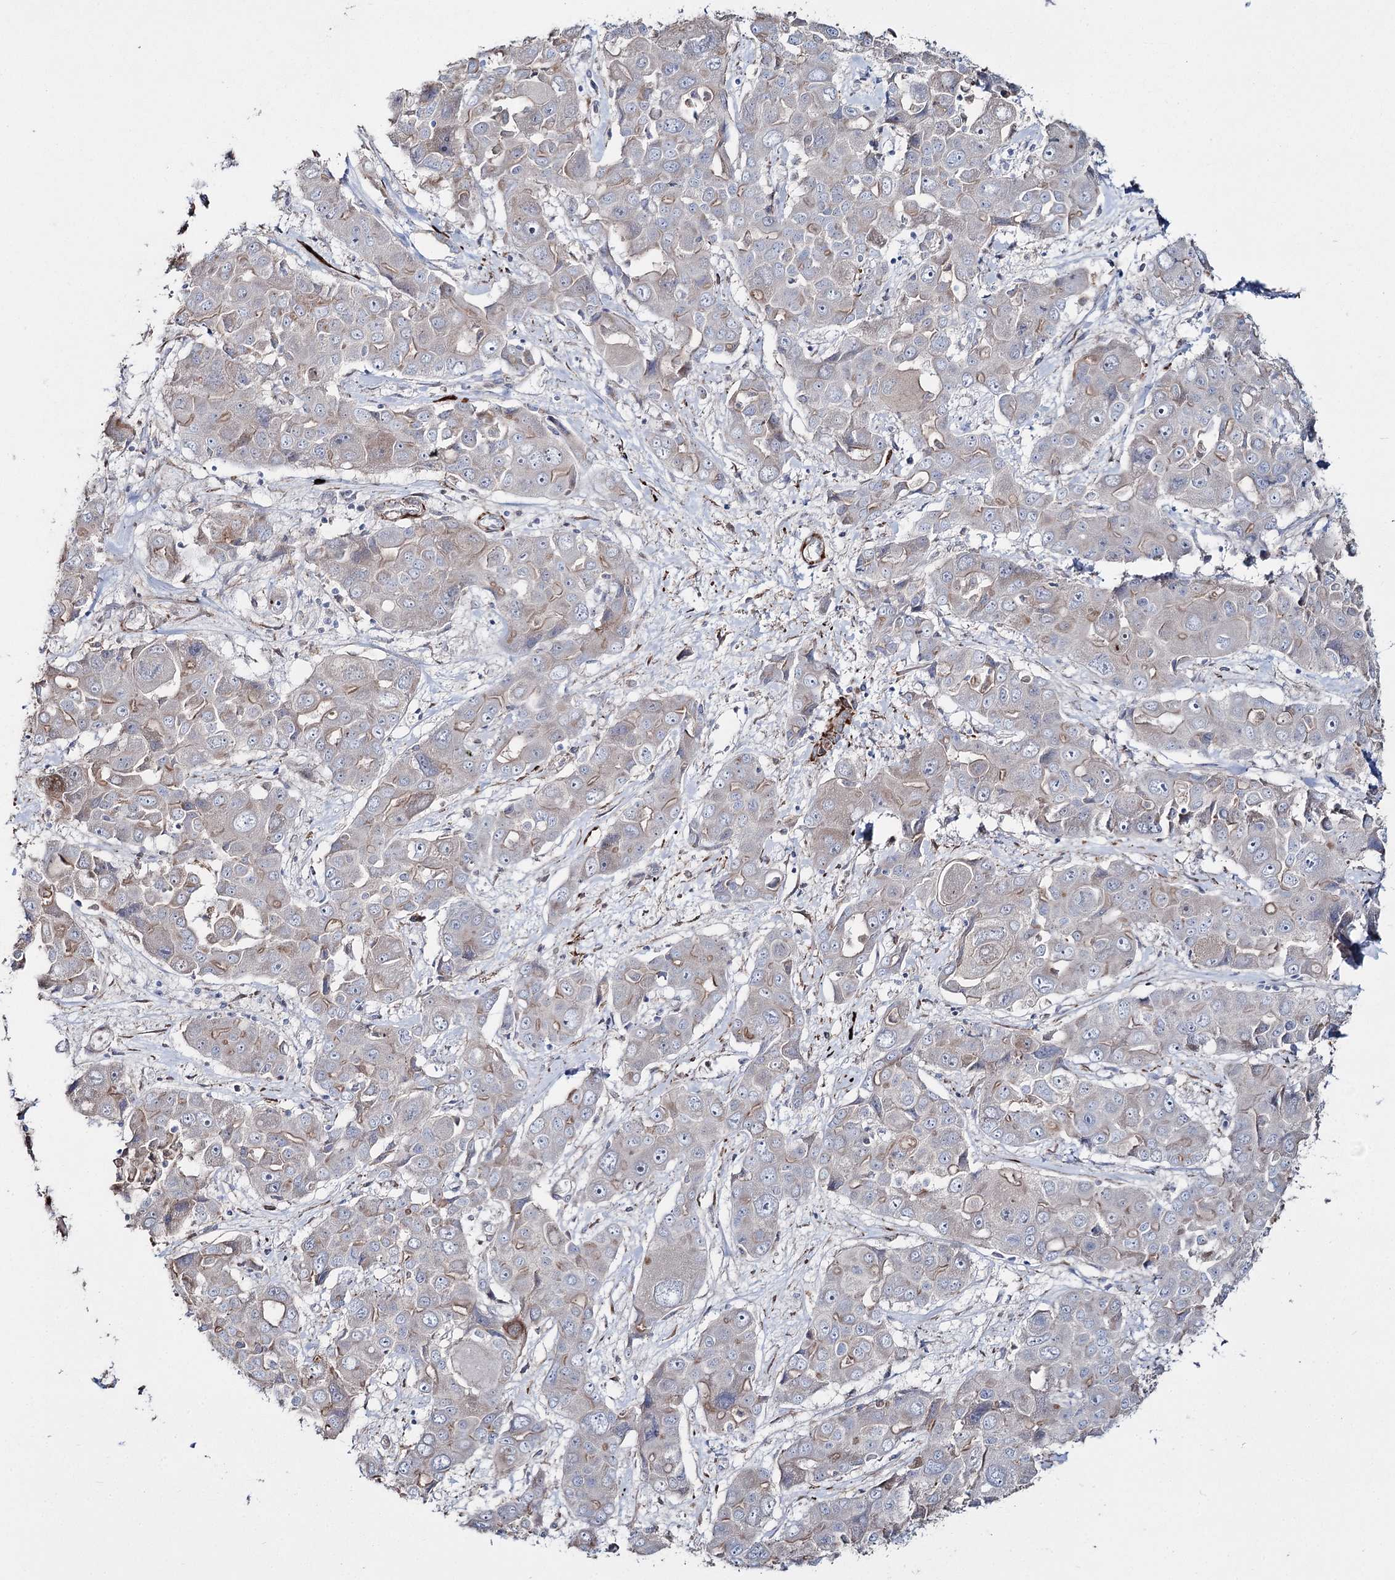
{"staining": {"intensity": "negative", "quantity": "none", "location": "none"}, "tissue": "liver cancer", "cell_type": "Tumor cells", "image_type": "cancer", "snomed": [{"axis": "morphology", "description": "Cholangiocarcinoma"}, {"axis": "topography", "description": "Liver"}], "caption": "Image shows no significant protein staining in tumor cells of cholangiocarcinoma (liver).", "gene": "SUMF1", "patient": {"sex": "male", "age": 67}}